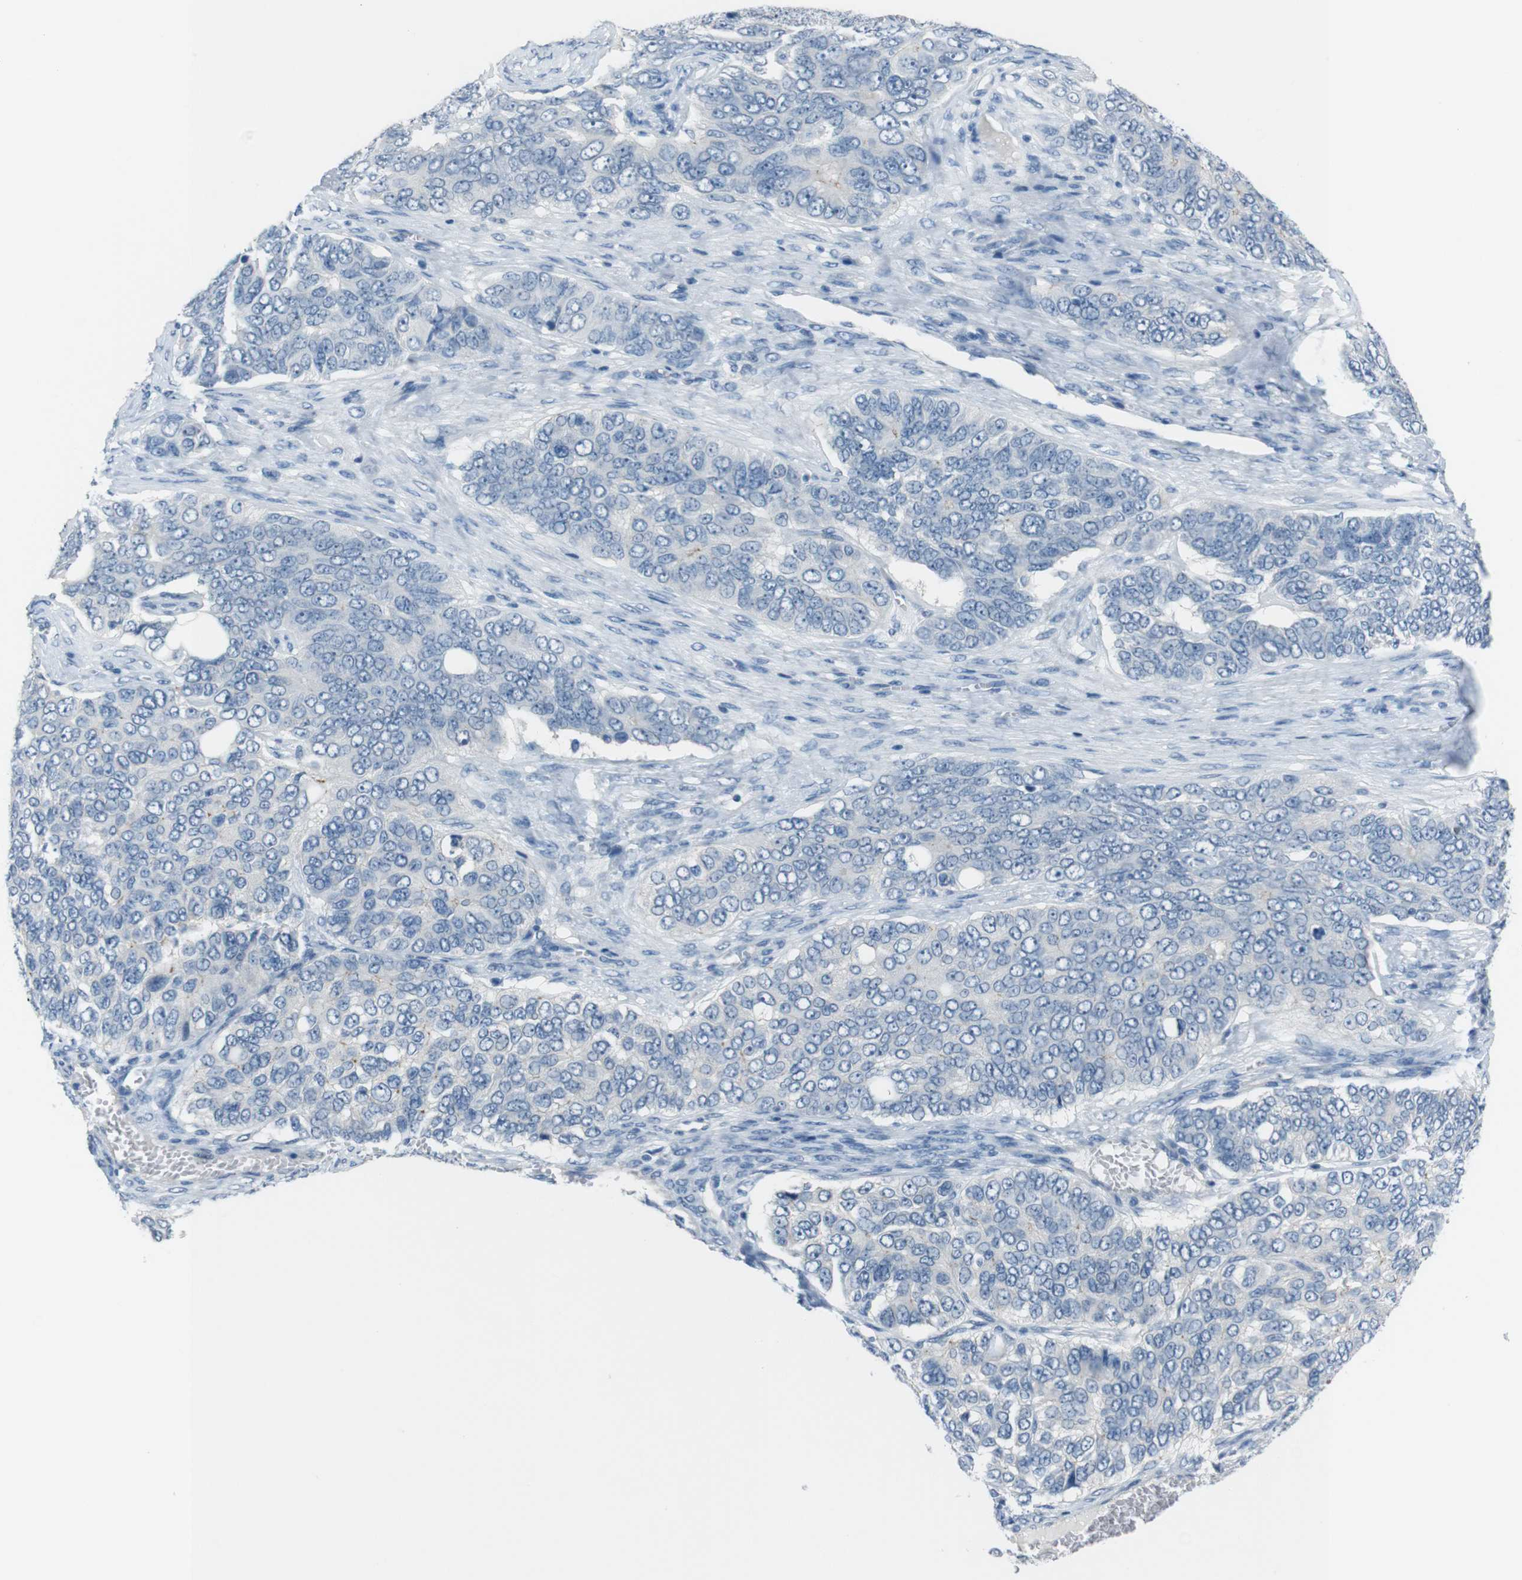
{"staining": {"intensity": "negative", "quantity": "none", "location": "none"}, "tissue": "ovarian cancer", "cell_type": "Tumor cells", "image_type": "cancer", "snomed": [{"axis": "morphology", "description": "Carcinoma, endometroid"}, {"axis": "topography", "description": "Ovary"}], "caption": "This is a histopathology image of immunohistochemistry staining of endometroid carcinoma (ovarian), which shows no positivity in tumor cells.", "gene": "HRH2", "patient": {"sex": "female", "age": 51}}